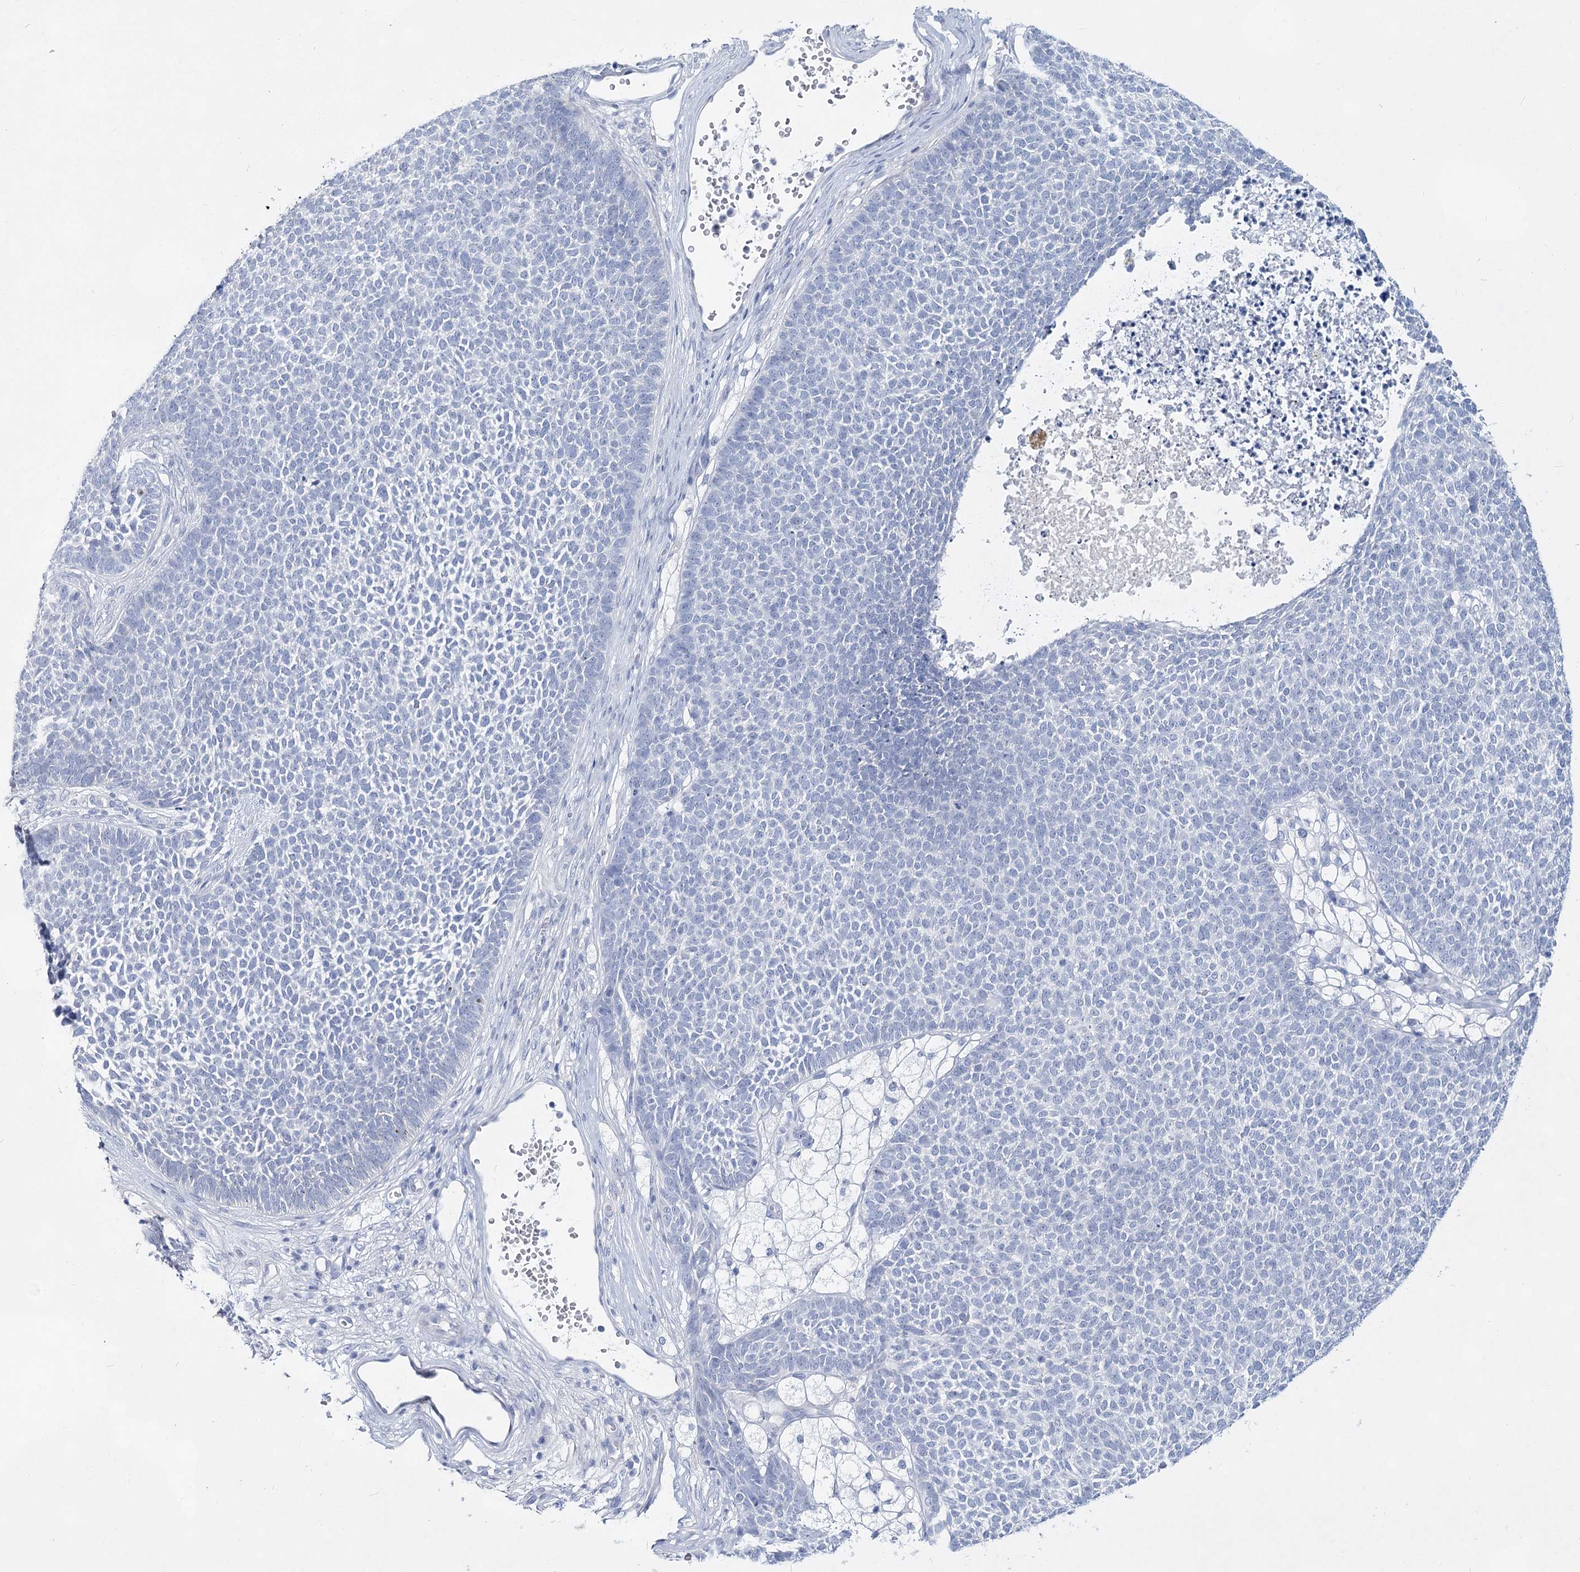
{"staining": {"intensity": "negative", "quantity": "none", "location": "none"}, "tissue": "skin cancer", "cell_type": "Tumor cells", "image_type": "cancer", "snomed": [{"axis": "morphology", "description": "Basal cell carcinoma"}, {"axis": "topography", "description": "Skin"}], "caption": "The photomicrograph demonstrates no significant positivity in tumor cells of skin cancer. (Brightfield microscopy of DAB IHC at high magnification).", "gene": "SLC17A2", "patient": {"sex": "female", "age": 84}}